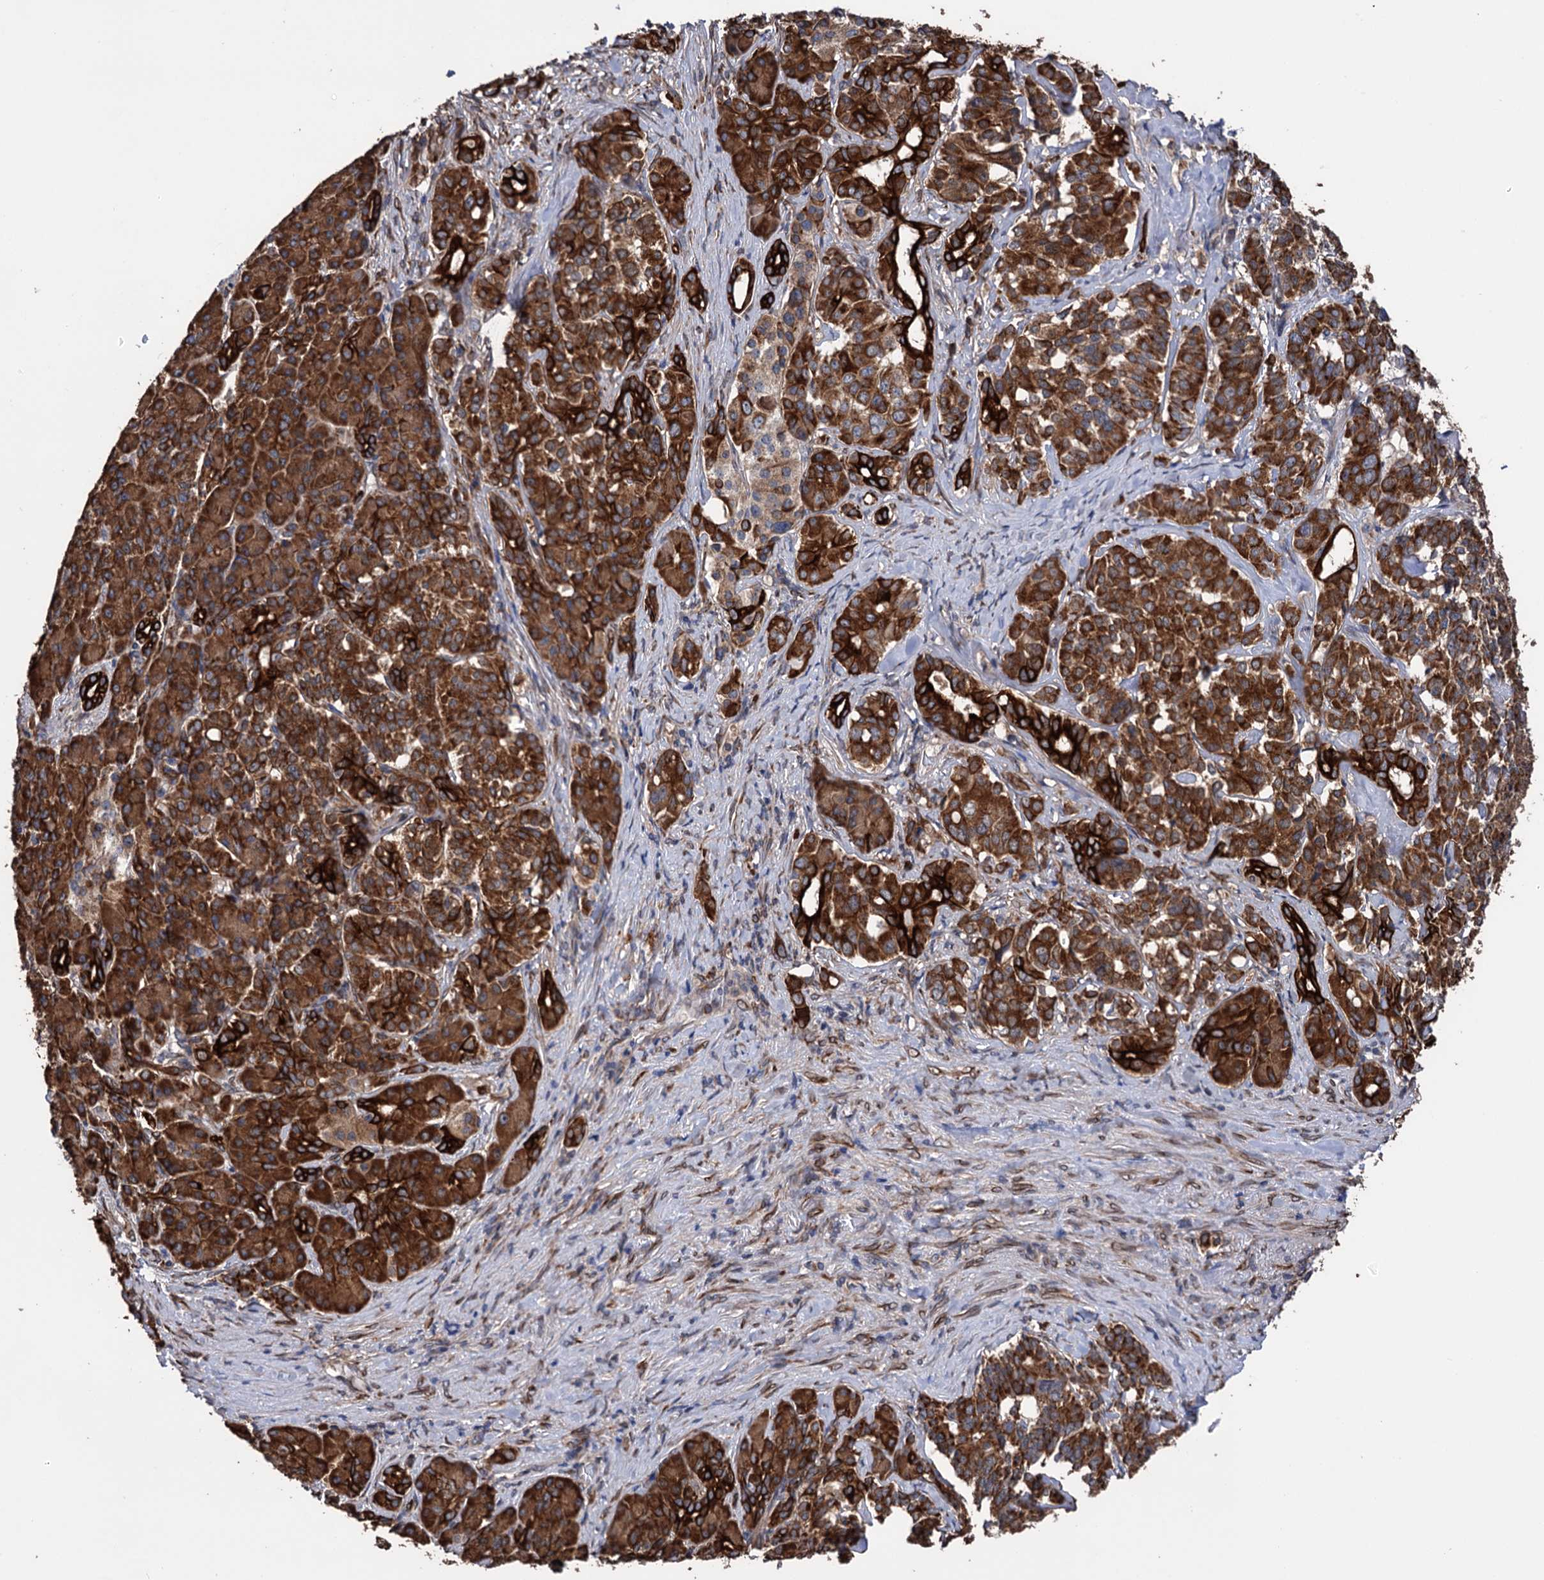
{"staining": {"intensity": "strong", "quantity": ">75%", "location": "cytoplasmic/membranous"}, "tissue": "pancreatic cancer", "cell_type": "Tumor cells", "image_type": "cancer", "snomed": [{"axis": "morphology", "description": "Adenocarcinoma, NOS"}, {"axis": "topography", "description": "Pancreas"}], "caption": "An immunohistochemistry photomicrograph of neoplastic tissue is shown. Protein staining in brown highlights strong cytoplasmic/membranous positivity in pancreatic adenocarcinoma within tumor cells. Using DAB (brown) and hematoxylin (blue) stains, captured at high magnification using brightfield microscopy.", "gene": "CDAN1", "patient": {"sex": "female", "age": 74}}